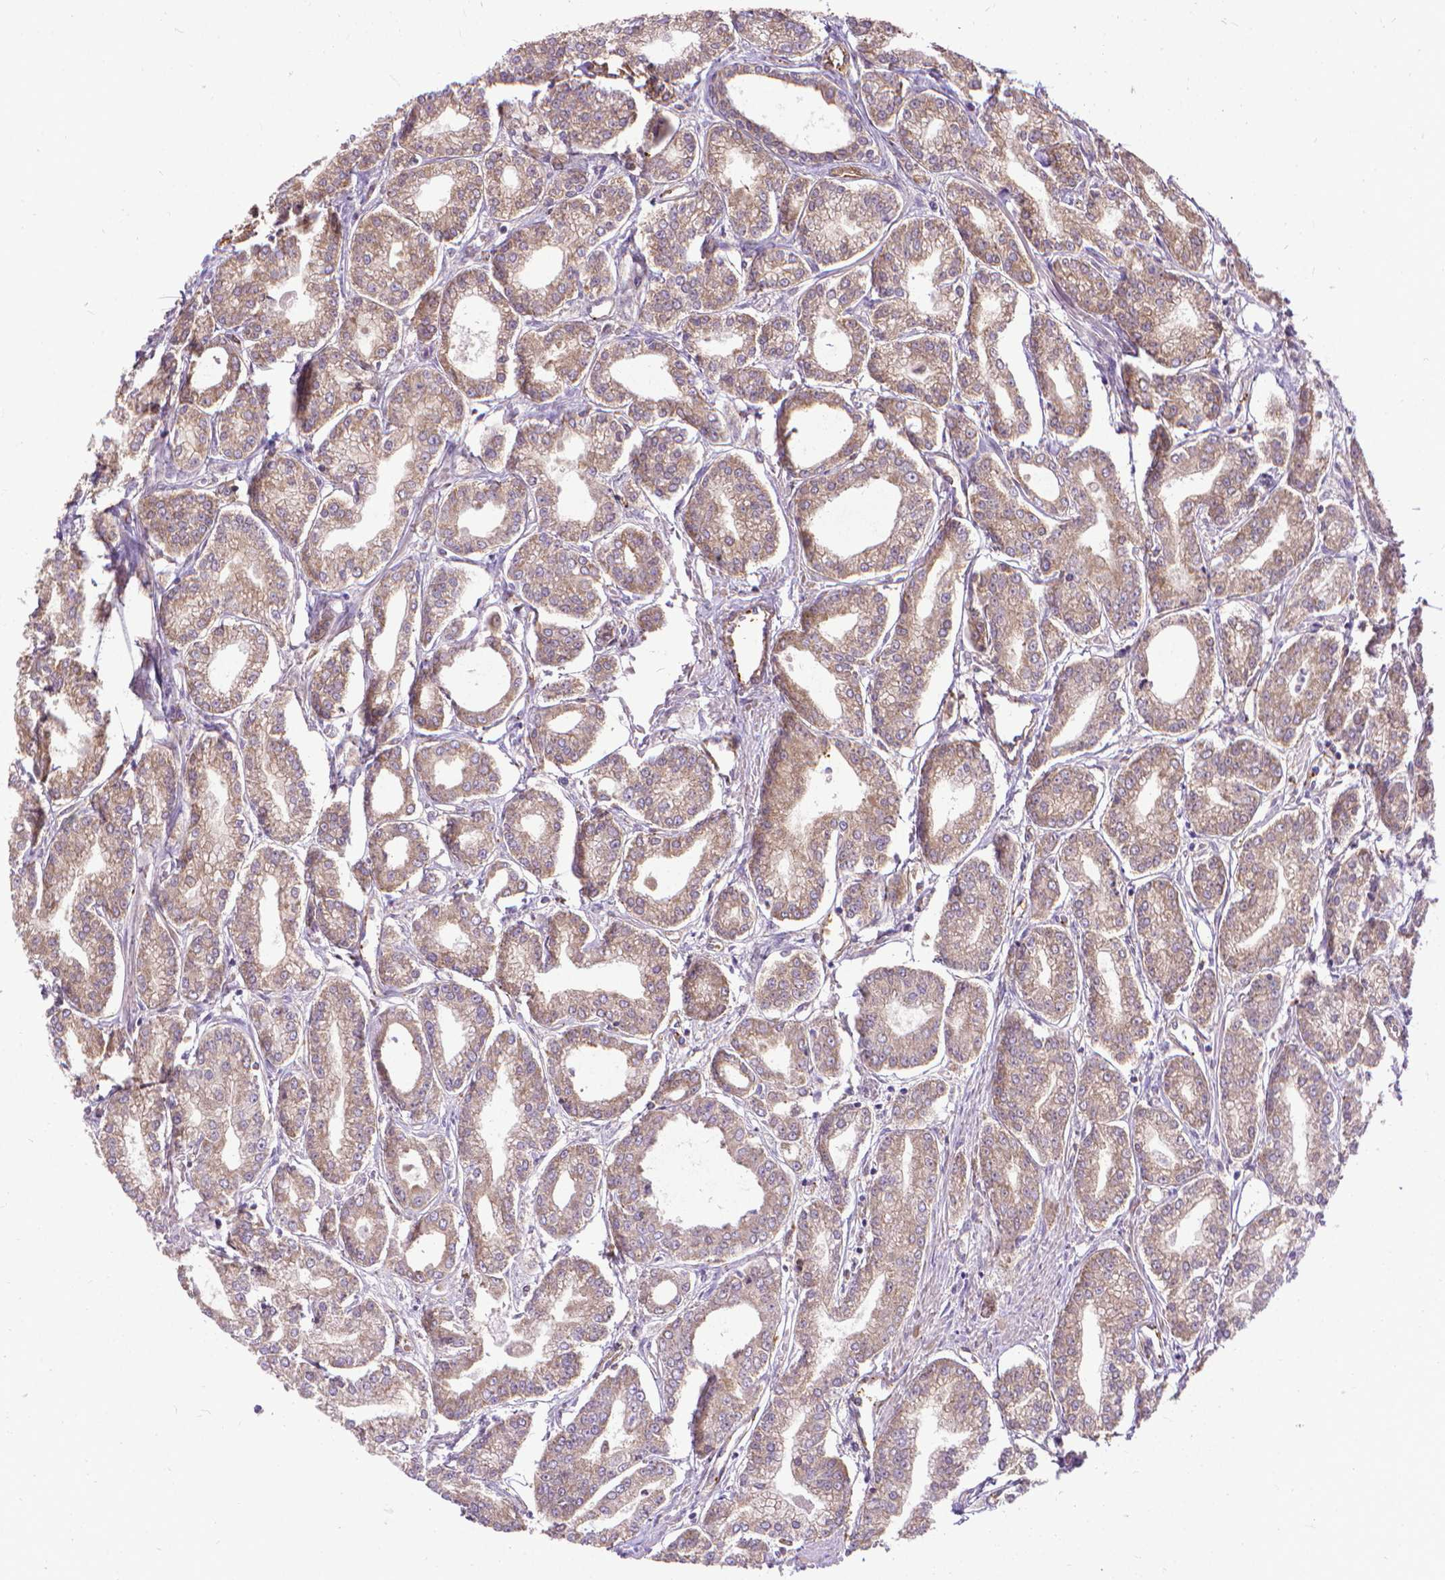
{"staining": {"intensity": "moderate", "quantity": ">75%", "location": "cytoplasmic/membranous"}, "tissue": "prostate cancer", "cell_type": "Tumor cells", "image_type": "cancer", "snomed": [{"axis": "morphology", "description": "Adenocarcinoma, NOS"}, {"axis": "topography", "description": "Prostate"}], "caption": "Brown immunohistochemical staining in prostate cancer (adenocarcinoma) exhibits moderate cytoplasmic/membranous staining in approximately >75% of tumor cells. (brown staining indicates protein expression, while blue staining denotes nuclei).", "gene": "CFAP299", "patient": {"sex": "male", "age": 71}}